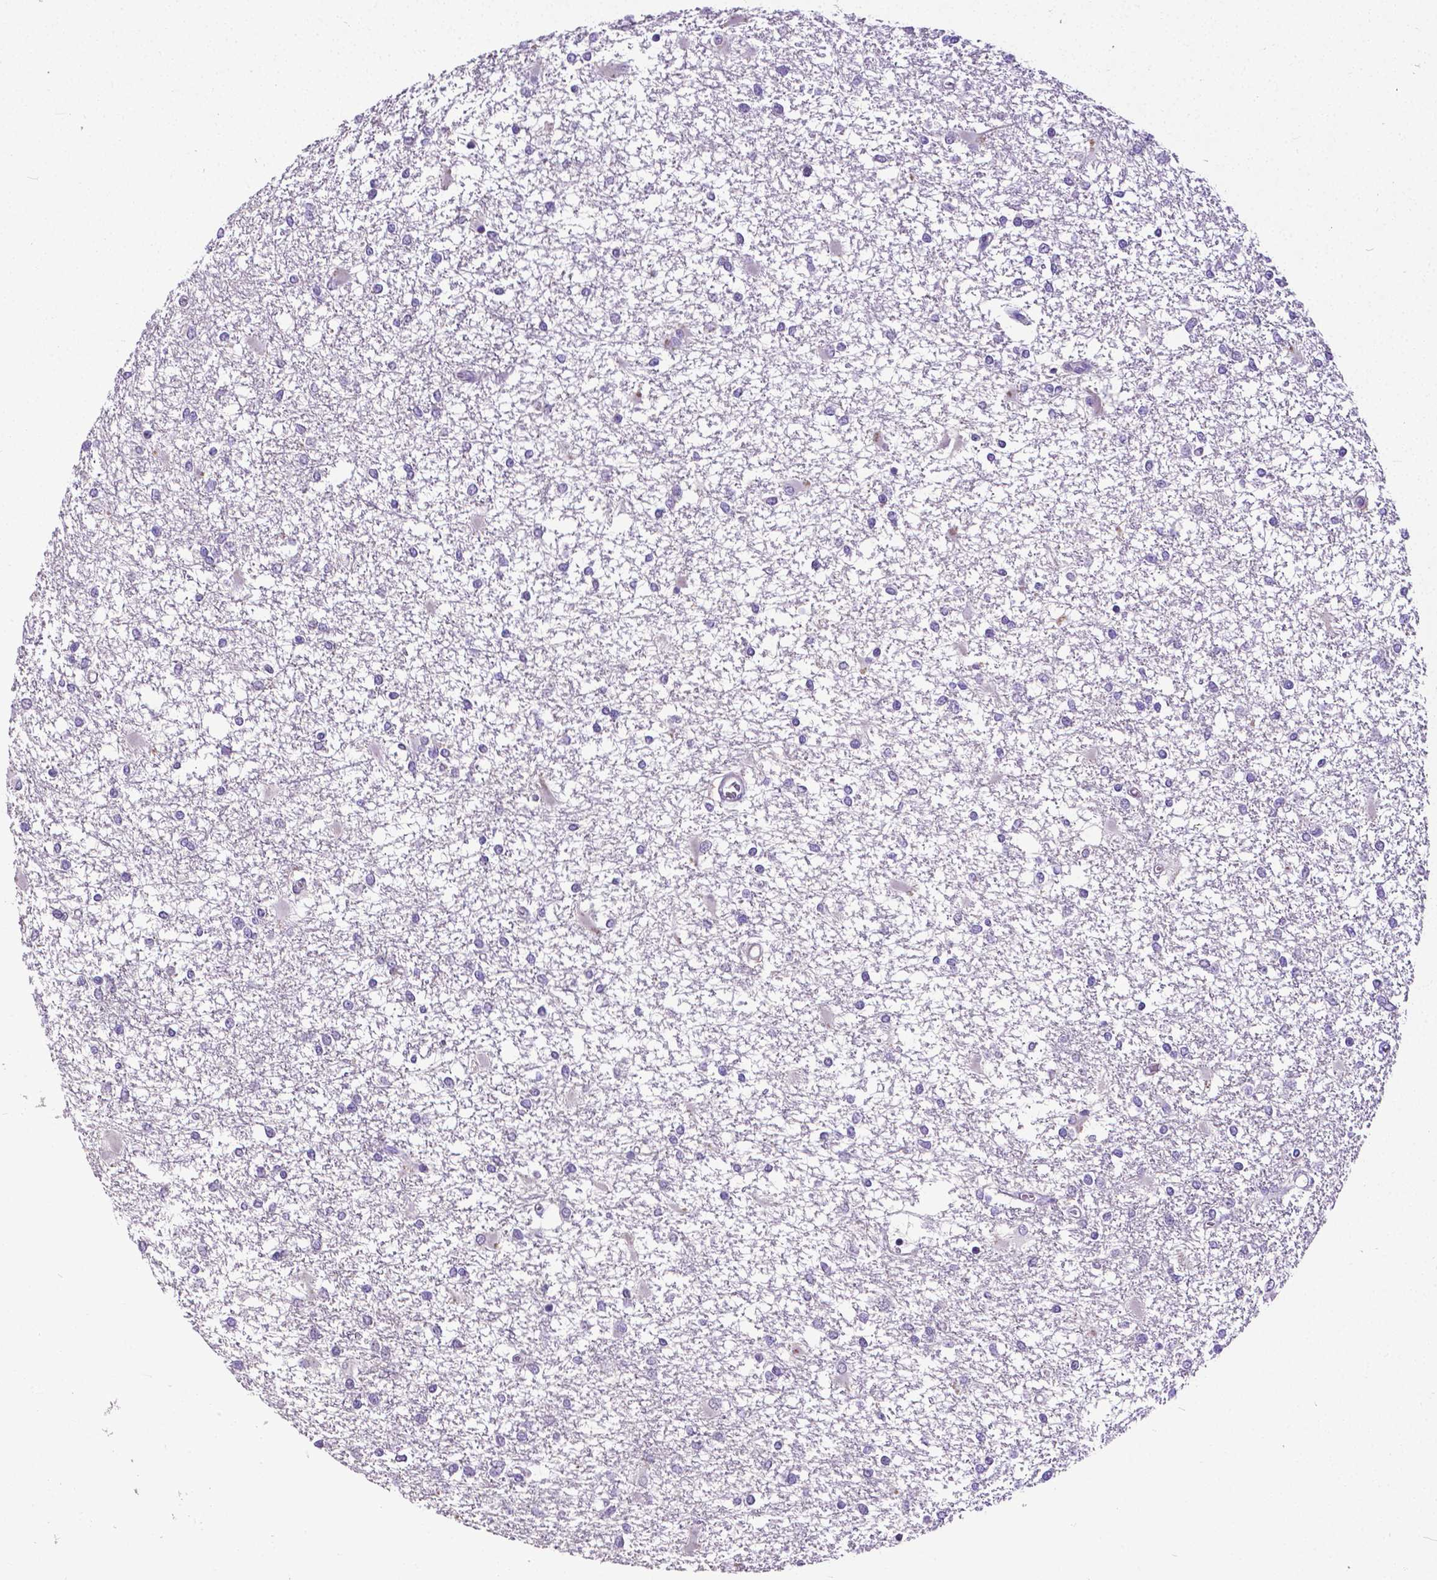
{"staining": {"intensity": "negative", "quantity": "none", "location": "none"}, "tissue": "glioma", "cell_type": "Tumor cells", "image_type": "cancer", "snomed": [{"axis": "morphology", "description": "Glioma, malignant, High grade"}, {"axis": "topography", "description": "Cerebral cortex"}], "caption": "This is an immunohistochemistry micrograph of human glioma. There is no staining in tumor cells.", "gene": "CD4", "patient": {"sex": "male", "age": 79}}